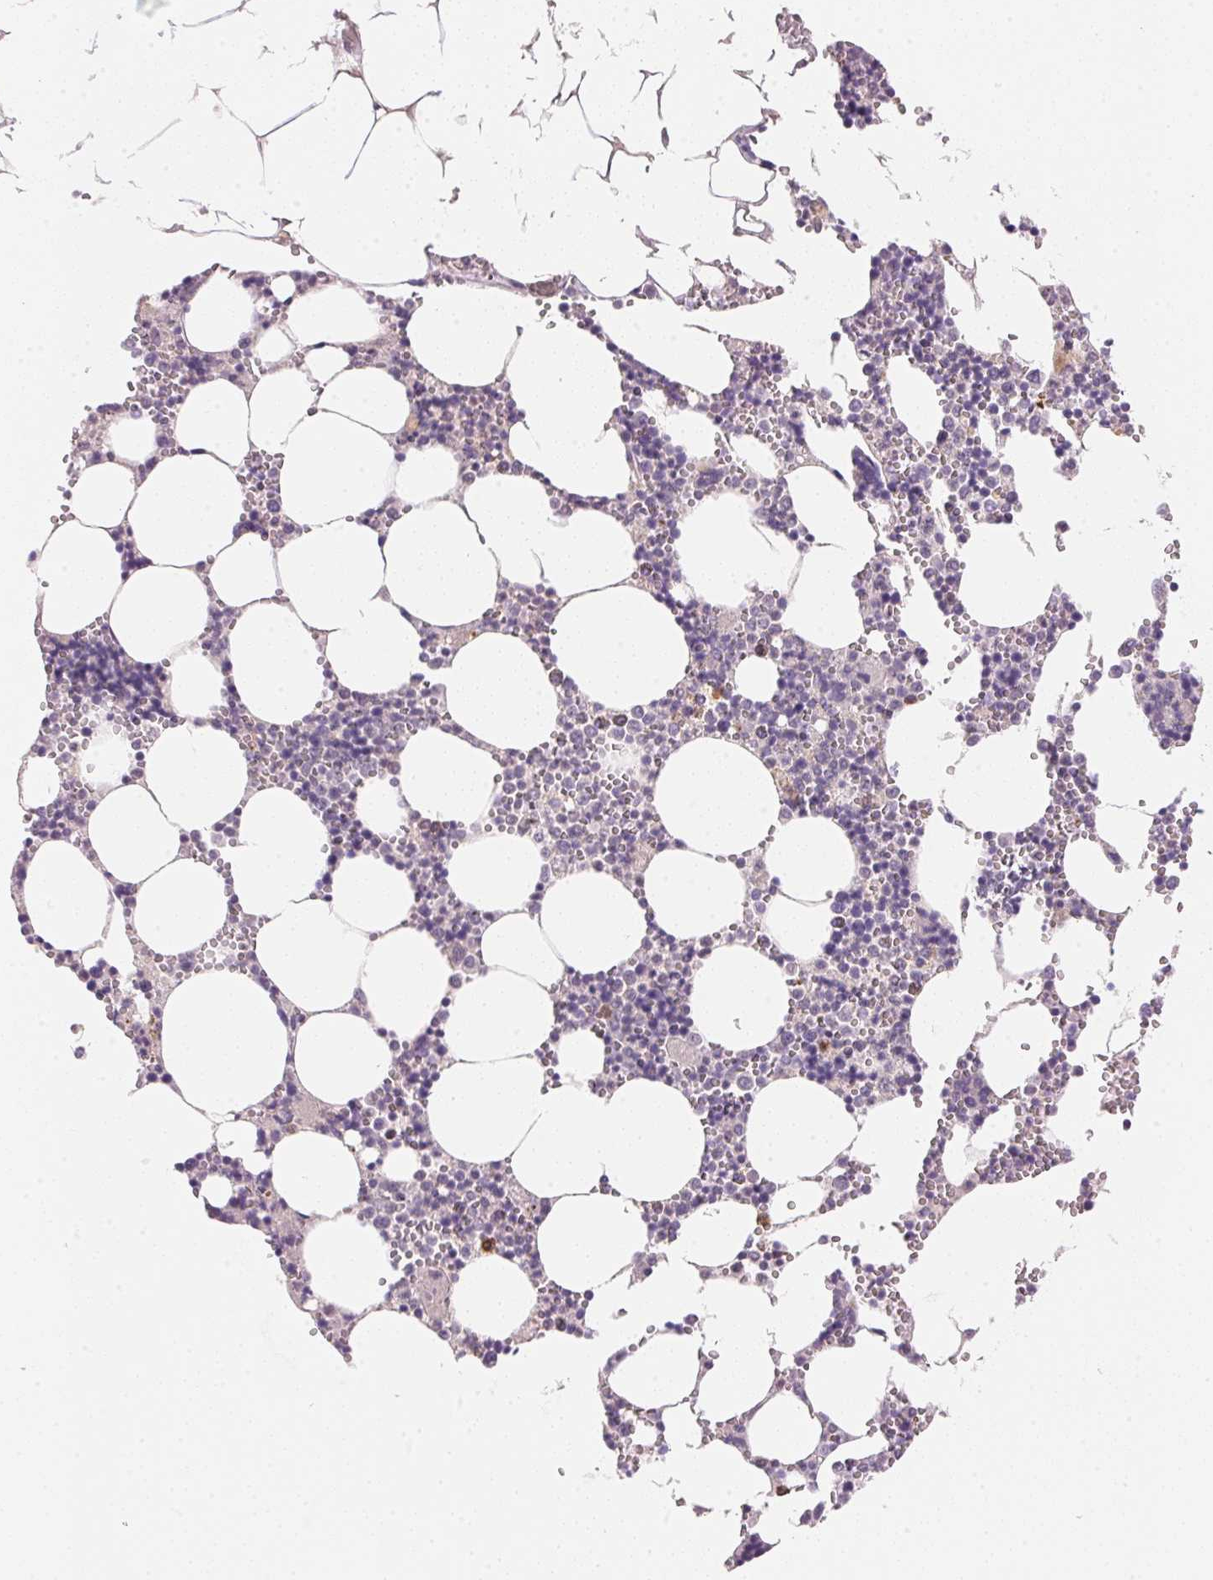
{"staining": {"intensity": "negative", "quantity": "none", "location": "none"}, "tissue": "bone marrow", "cell_type": "Hematopoietic cells", "image_type": "normal", "snomed": [{"axis": "morphology", "description": "Normal tissue, NOS"}, {"axis": "topography", "description": "Bone marrow"}], "caption": "Hematopoietic cells are negative for protein expression in benign human bone marrow. (Stains: DAB (3,3'-diaminobenzidine) IHC with hematoxylin counter stain, Microscopy: brightfield microscopy at high magnification).", "gene": "FNDC4", "patient": {"sex": "male", "age": 54}}